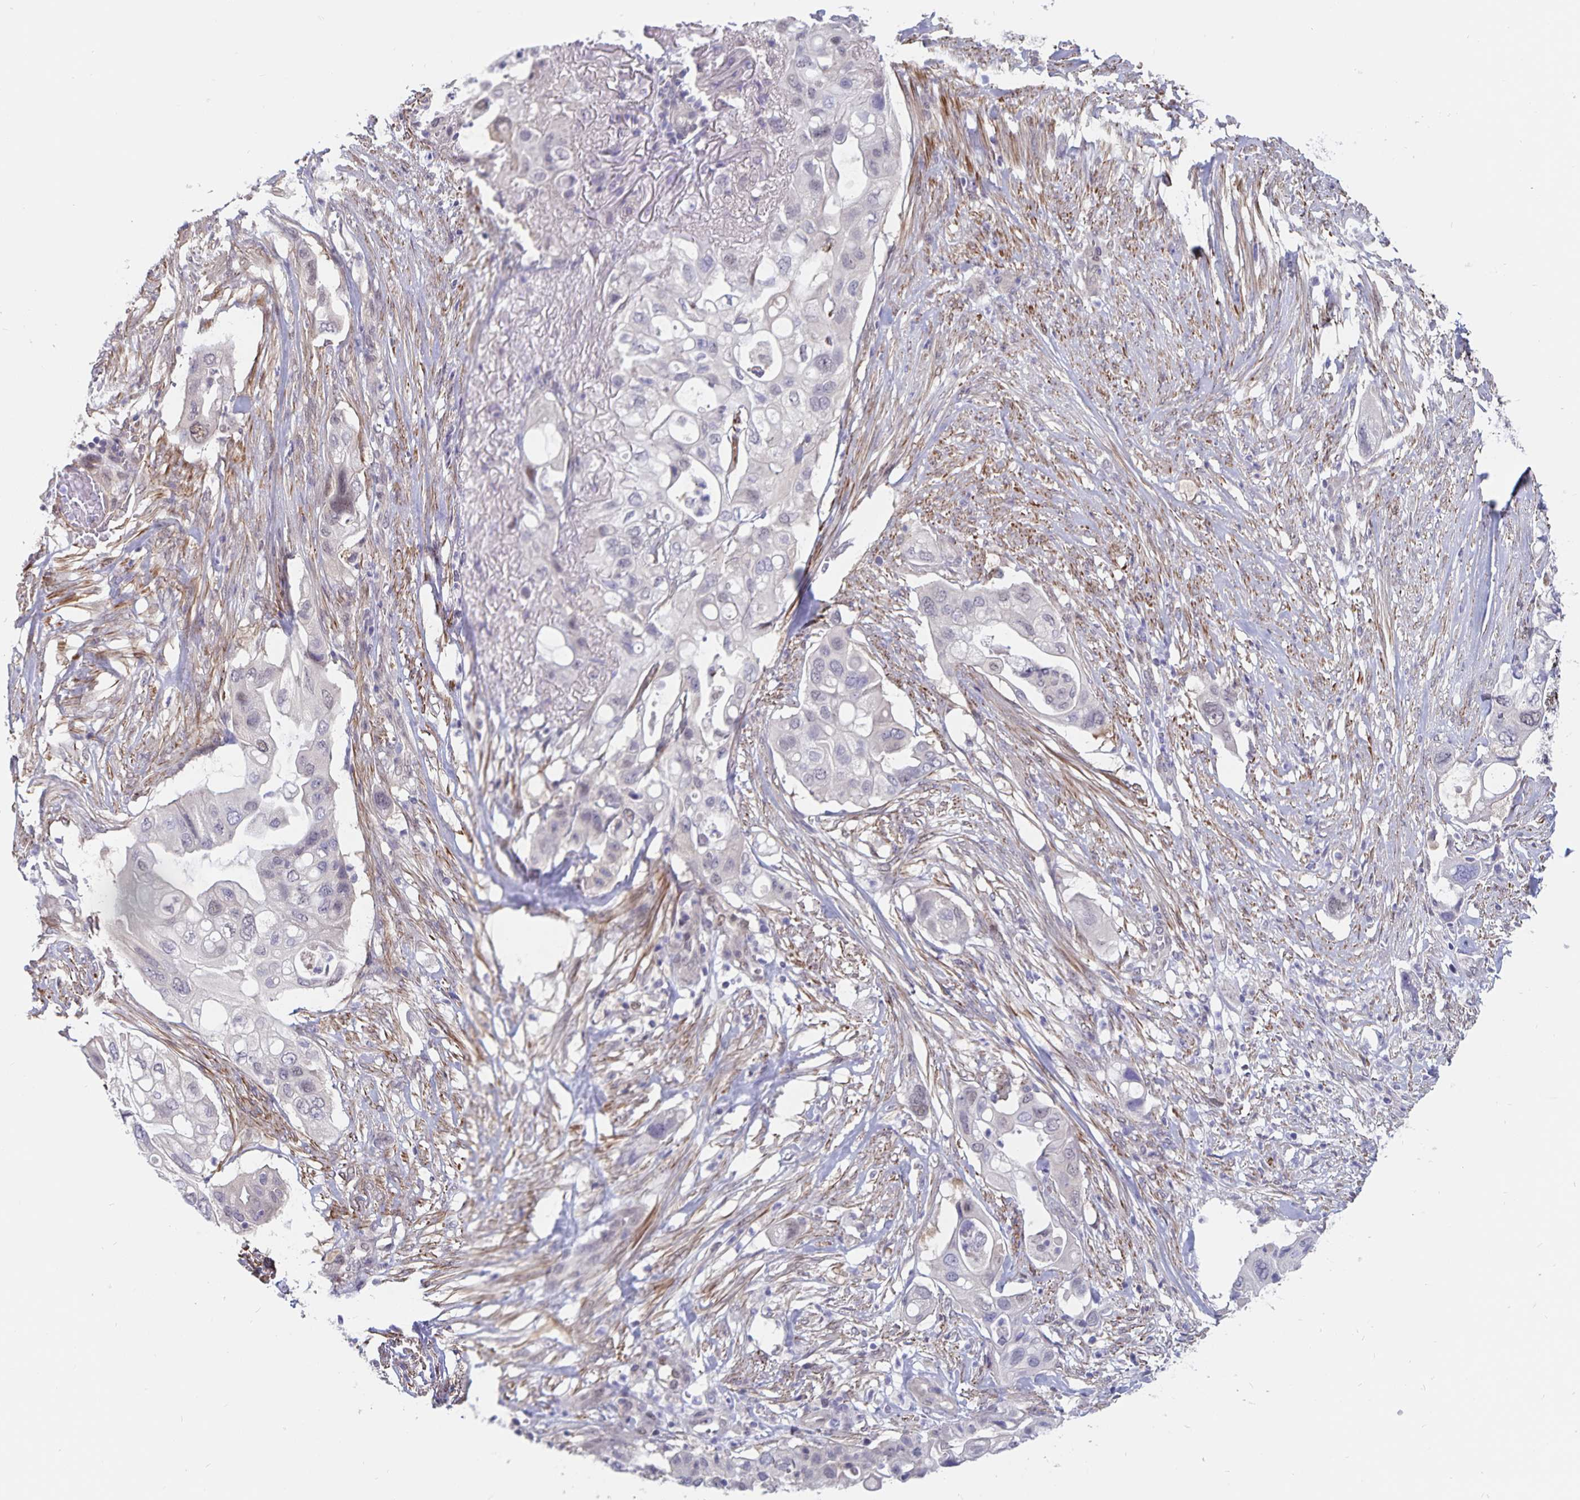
{"staining": {"intensity": "negative", "quantity": "none", "location": "none"}, "tissue": "pancreatic cancer", "cell_type": "Tumor cells", "image_type": "cancer", "snomed": [{"axis": "morphology", "description": "Adenocarcinoma, NOS"}, {"axis": "topography", "description": "Pancreas"}], "caption": "Immunohistochemical staining of pancreatic cancer reveals no significant staining in tumor cells. (DAB (3,3'-diaminobenzidine) immunohistochemistry (IHC), high magnification).", "gene": "BAG6", "patient": {"sex": "female", "age": 72}}